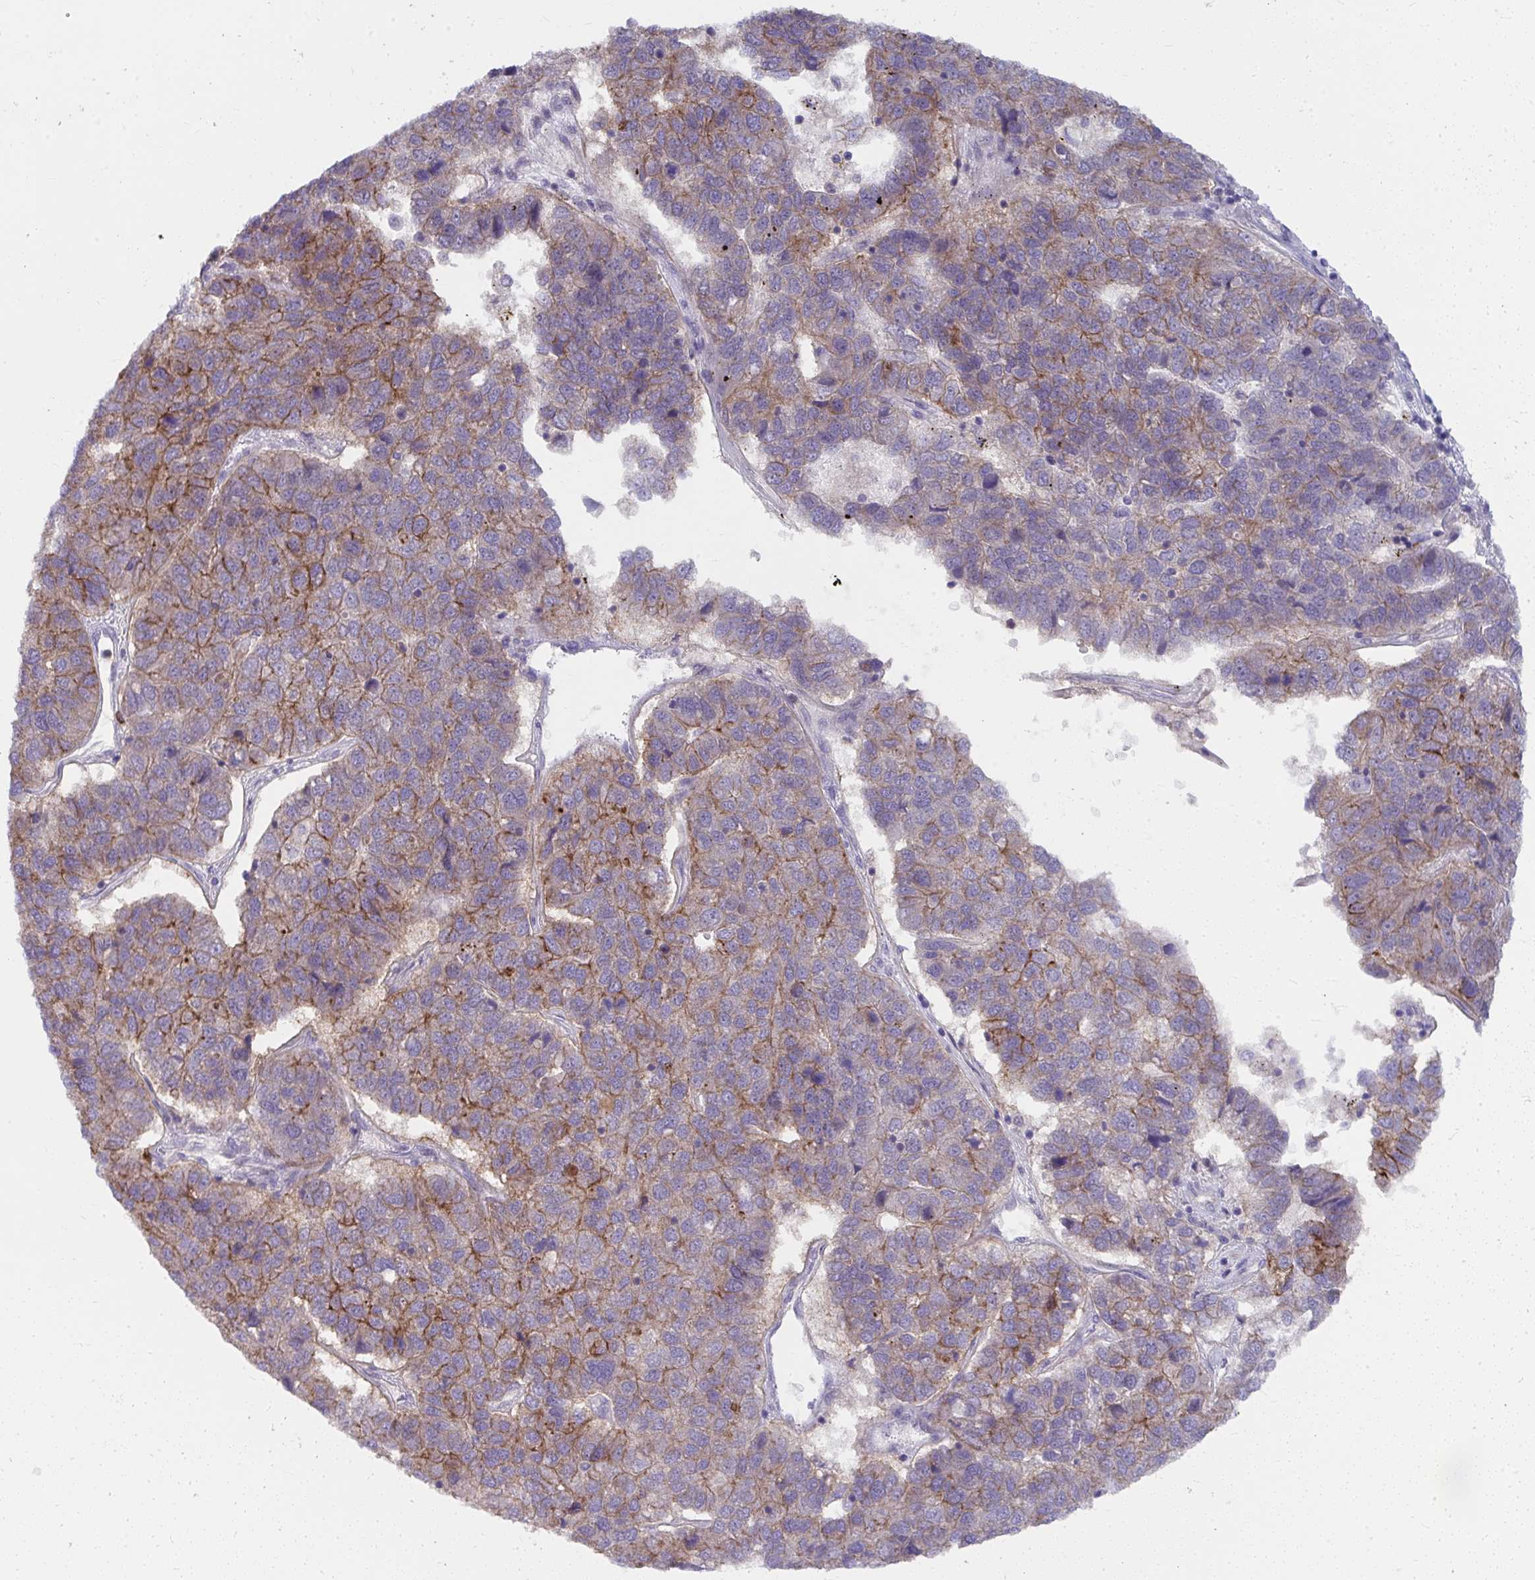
{"staining": {"intensity": "moderate", "quantity": "25%-75%", "location": "cytoplasmic/membranous"}, "tissue": "pancreatic cancer", "cell_type": "Tumor cells", "image_type": "cancer", "snomed": [{"axis": "morphology", "description": "Adenocarcinoma, NOS"}, {"axis": "topography", "description": "Pancreas"}], "caption": "The micrograph demonstrates a brown stain indicating the presence of a protein in the cytoplasmic/membranous of tumor cells in adenocarcinoma (pancreatic).", "gene": "MUS81", "patient": {"sex": "female", "age": 61}}